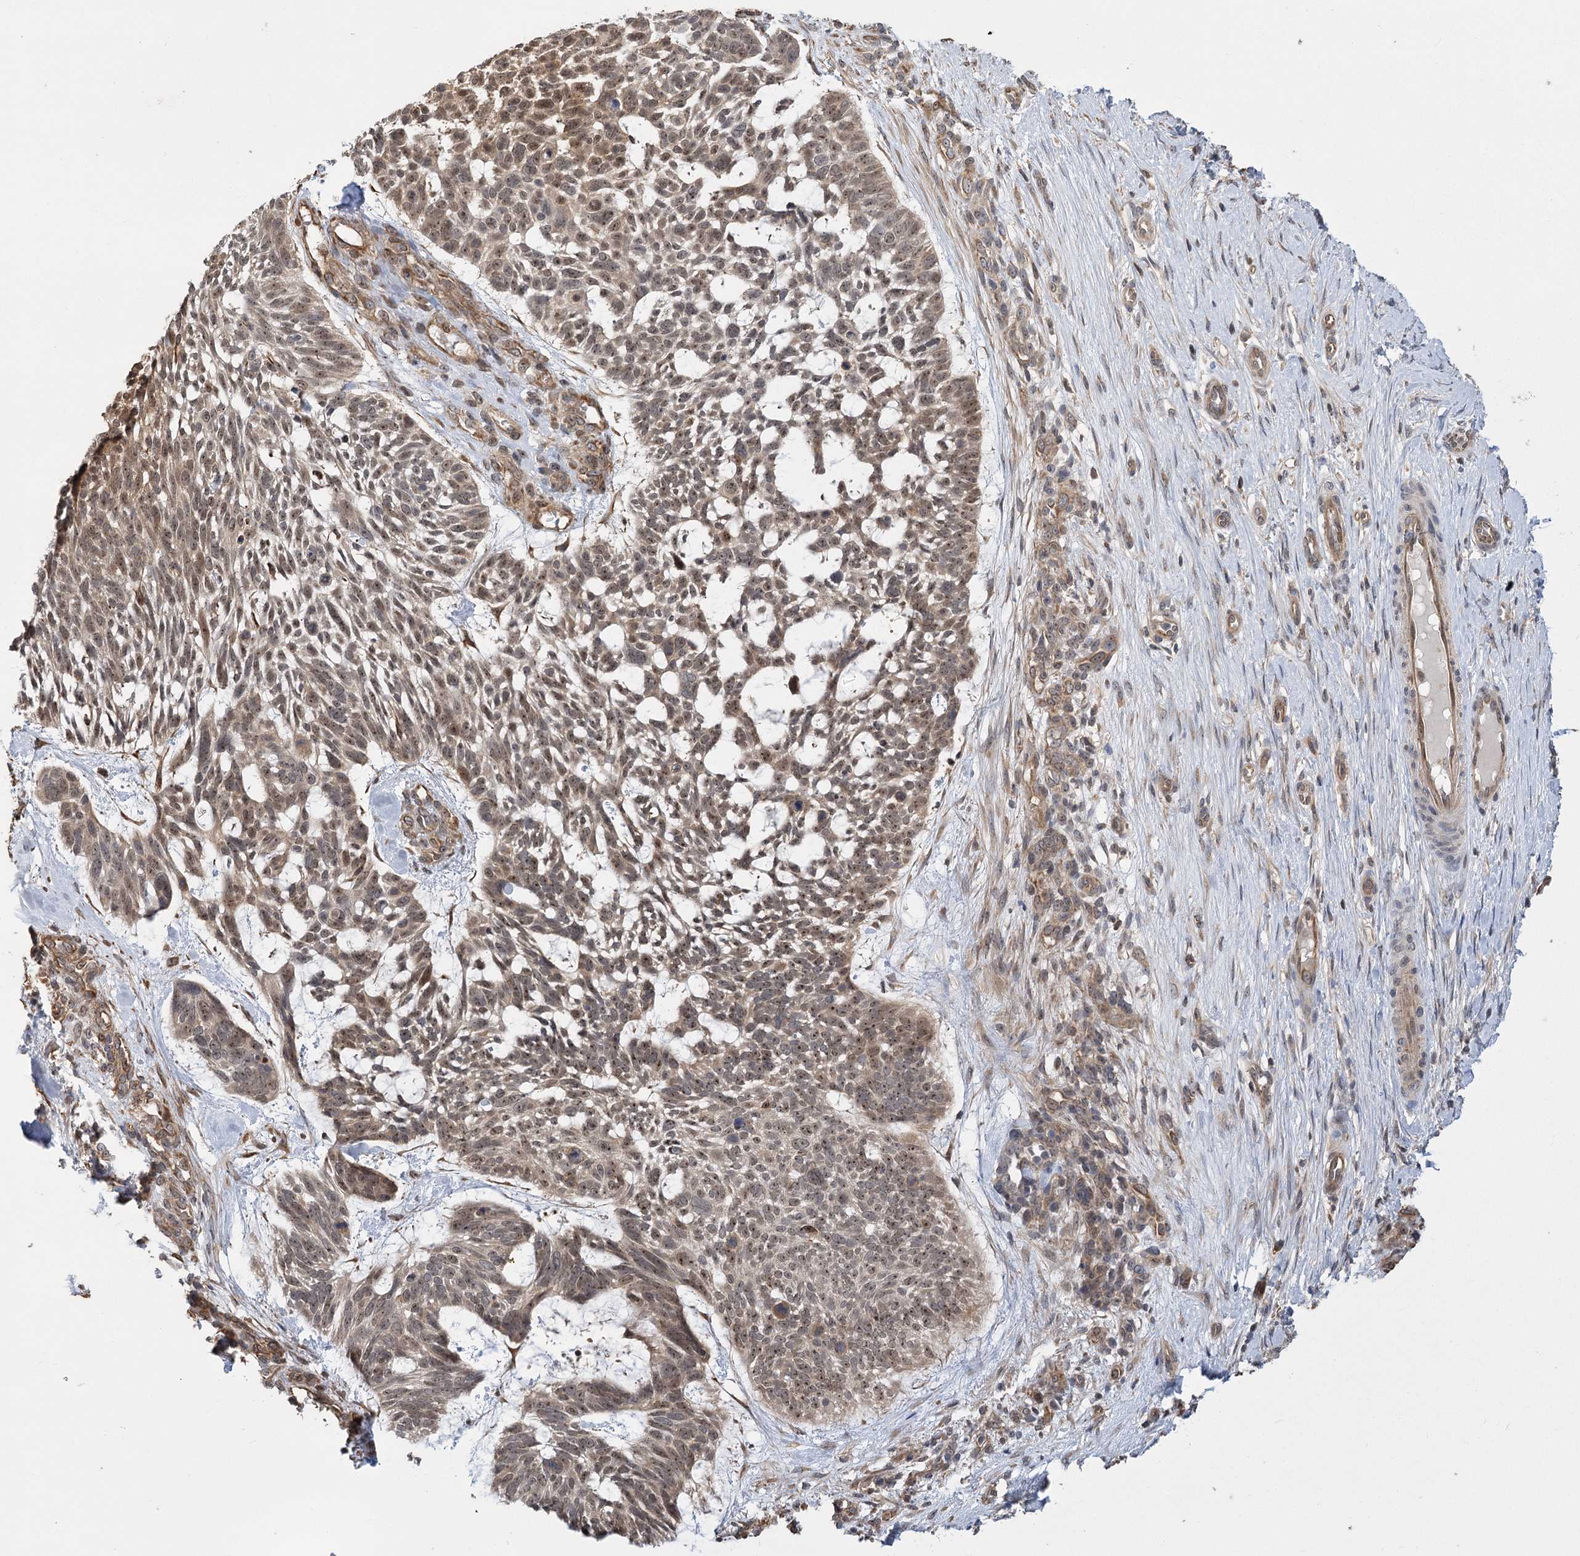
{"staining": {"intensity": "weak", "quantity": ">75%", "location": "cytoplasmic/membranous,nuclear"}, "tissue": "skin cancer", "cell_type": "Tumor cells", "image_type": "cancer", "snomed": [{"axis": "morphology", "description": "Basal cell carcinoma"}, {"axis": "topography", "description": "Skin"}], "caption": "Human skin cancer (basal cell carcinoma) stained with a brown dye demonstrates weak cytoplasmic/membranous and nuclear positive staining in about >75% of tumor cells.", "gene": "SERGEF", "patient": {"sex": "male", "age": 88}}